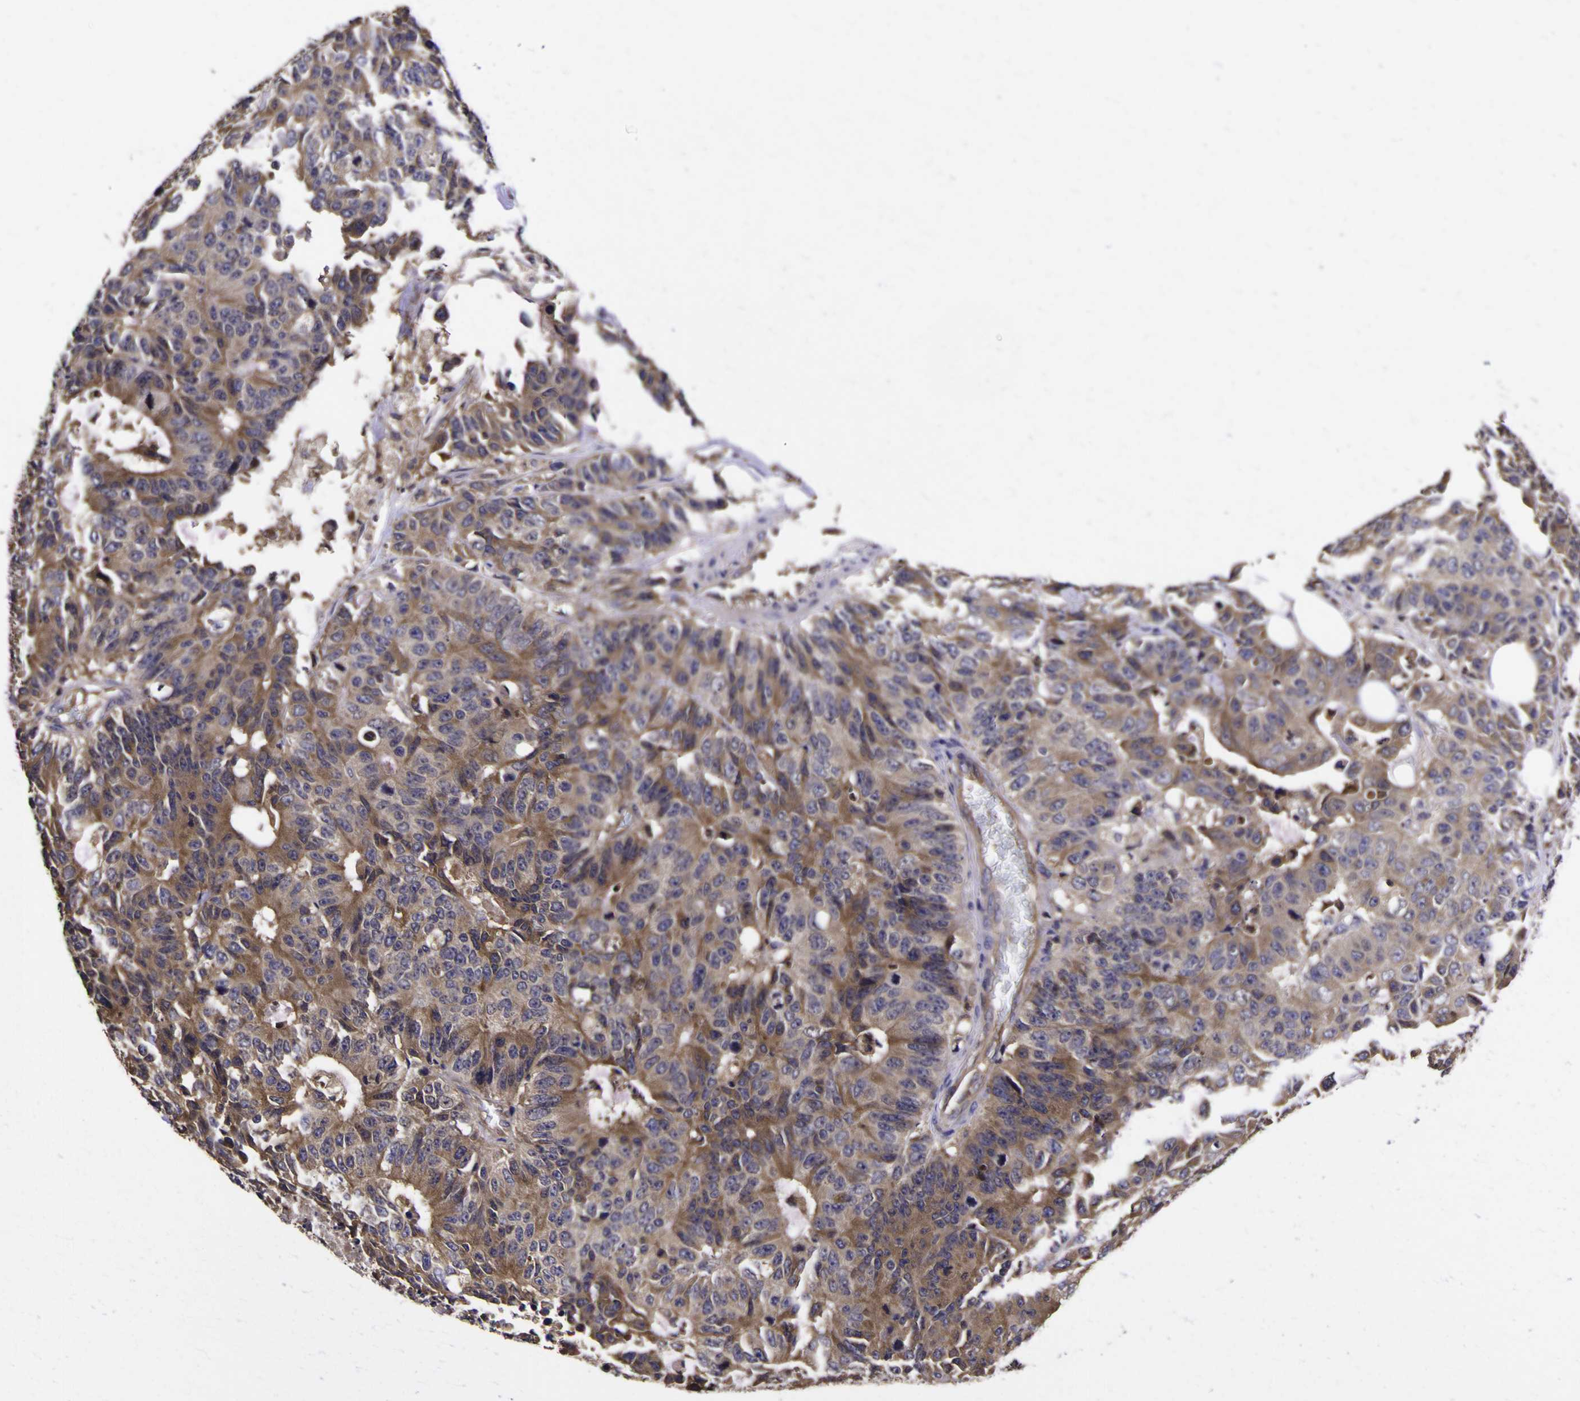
{"staining": {"intensity": "moderate", "quantity": ">75%", "location": "cytoplasmic/membranous"}, "tissue": "colorectal cancer", "cell_type": "Tumor cells", "image_type": "cancer", "snomed": [{"axis": "morphology", "description": "Adenocarcinoma, NOS"}, {"axis": "topography", "description": "Colon"}], "caption": "Human colorectal cancer (adenocarcinoma) stained for a protein (brown) displays moderate cytoplasmic/membranous positive staining in approximately >75% of tumor cells.", "gene": "MAPK14", "patient": {"sex": "female", "age": 86}}